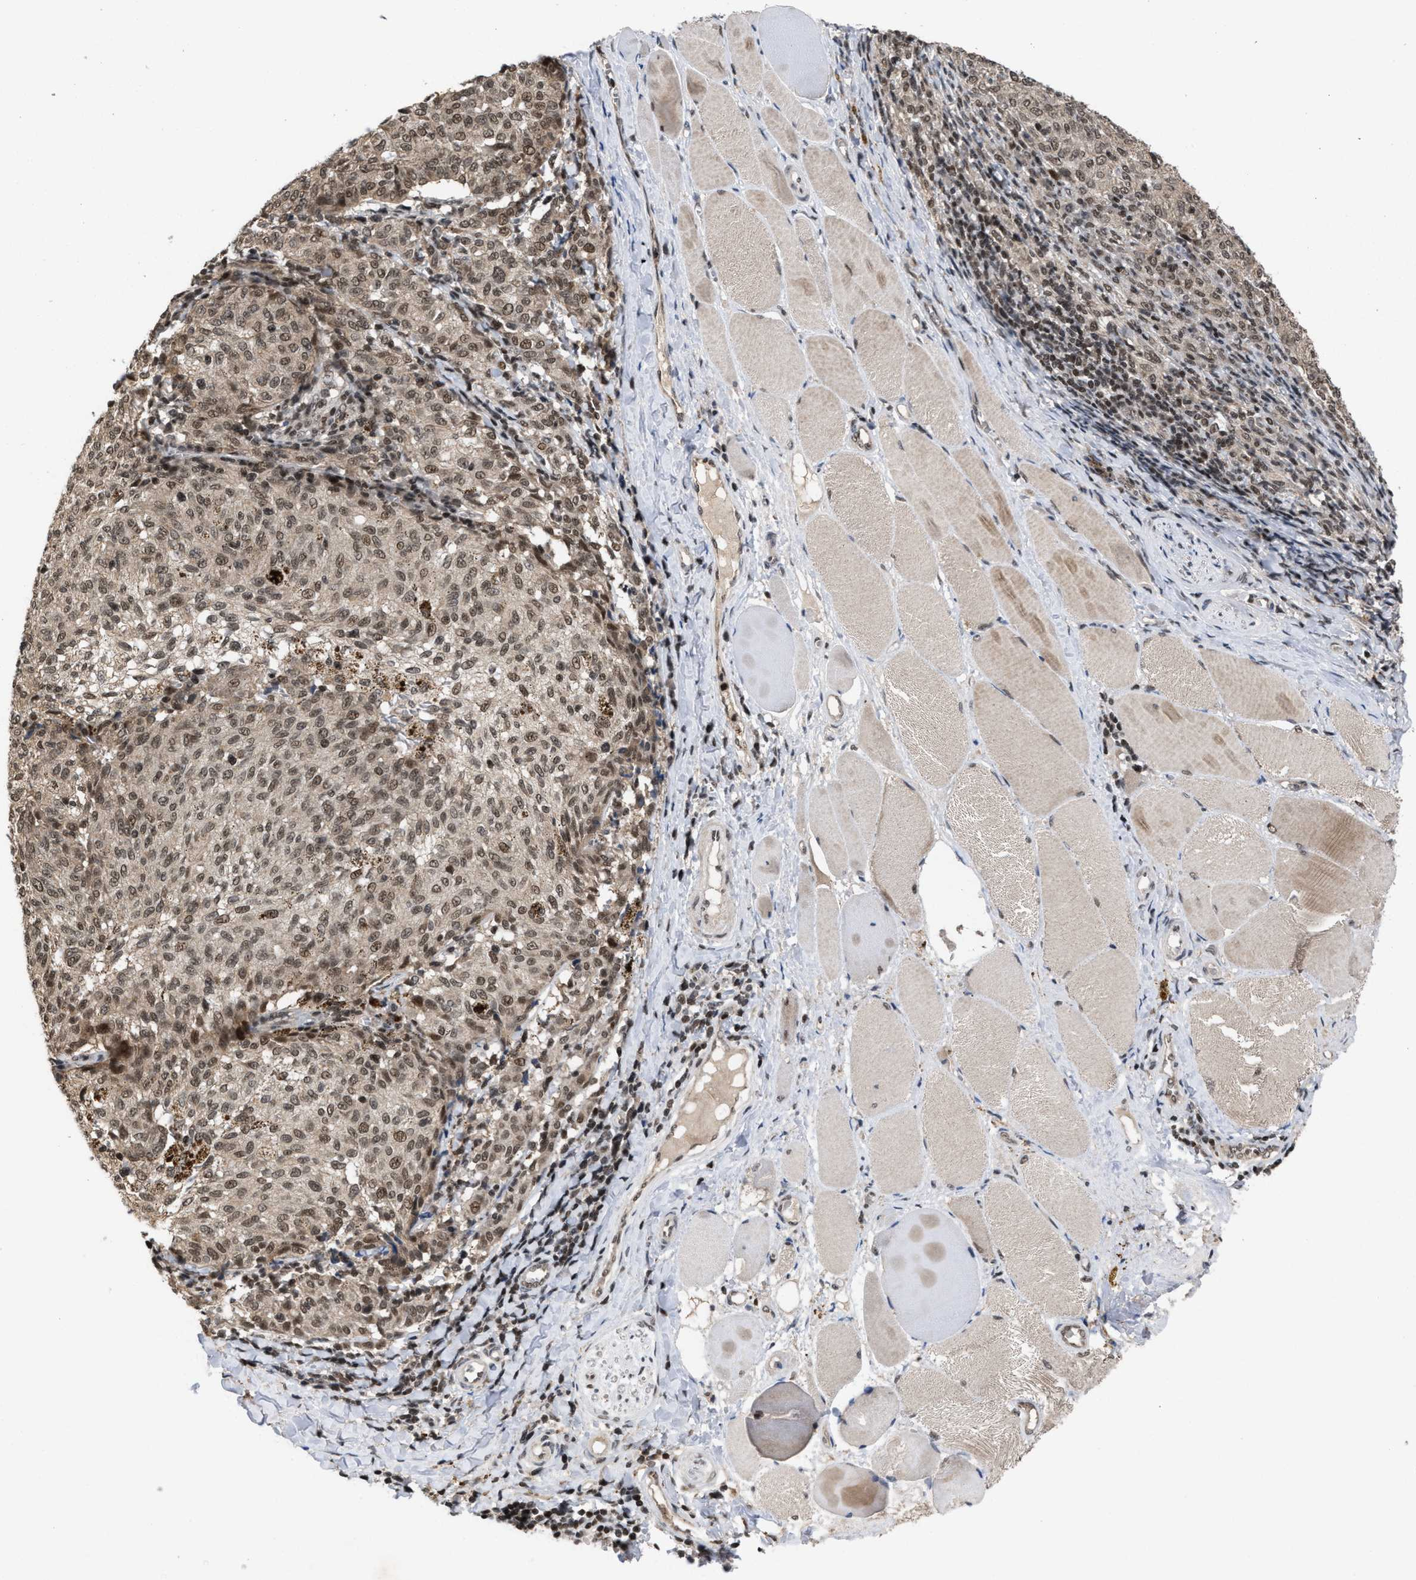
{"staining": {"intensity": "moderate", "quantity": ">75%", "location": "nuclear"}, "tissue": "melanoma", "cell_type": "Tumor cells", "image_type": "cancer", "snomed": [{"axis": "morphology", "description": "Malignant melanoma, NOS"}, {"axis": "topography", "description": "Skin"}], "caption": "Tumor cells show moderate nuclear staining in about >75% of cells in melanoma.", "gene": "C9orf78", "patient": {"sex": "female", "age": 72}}